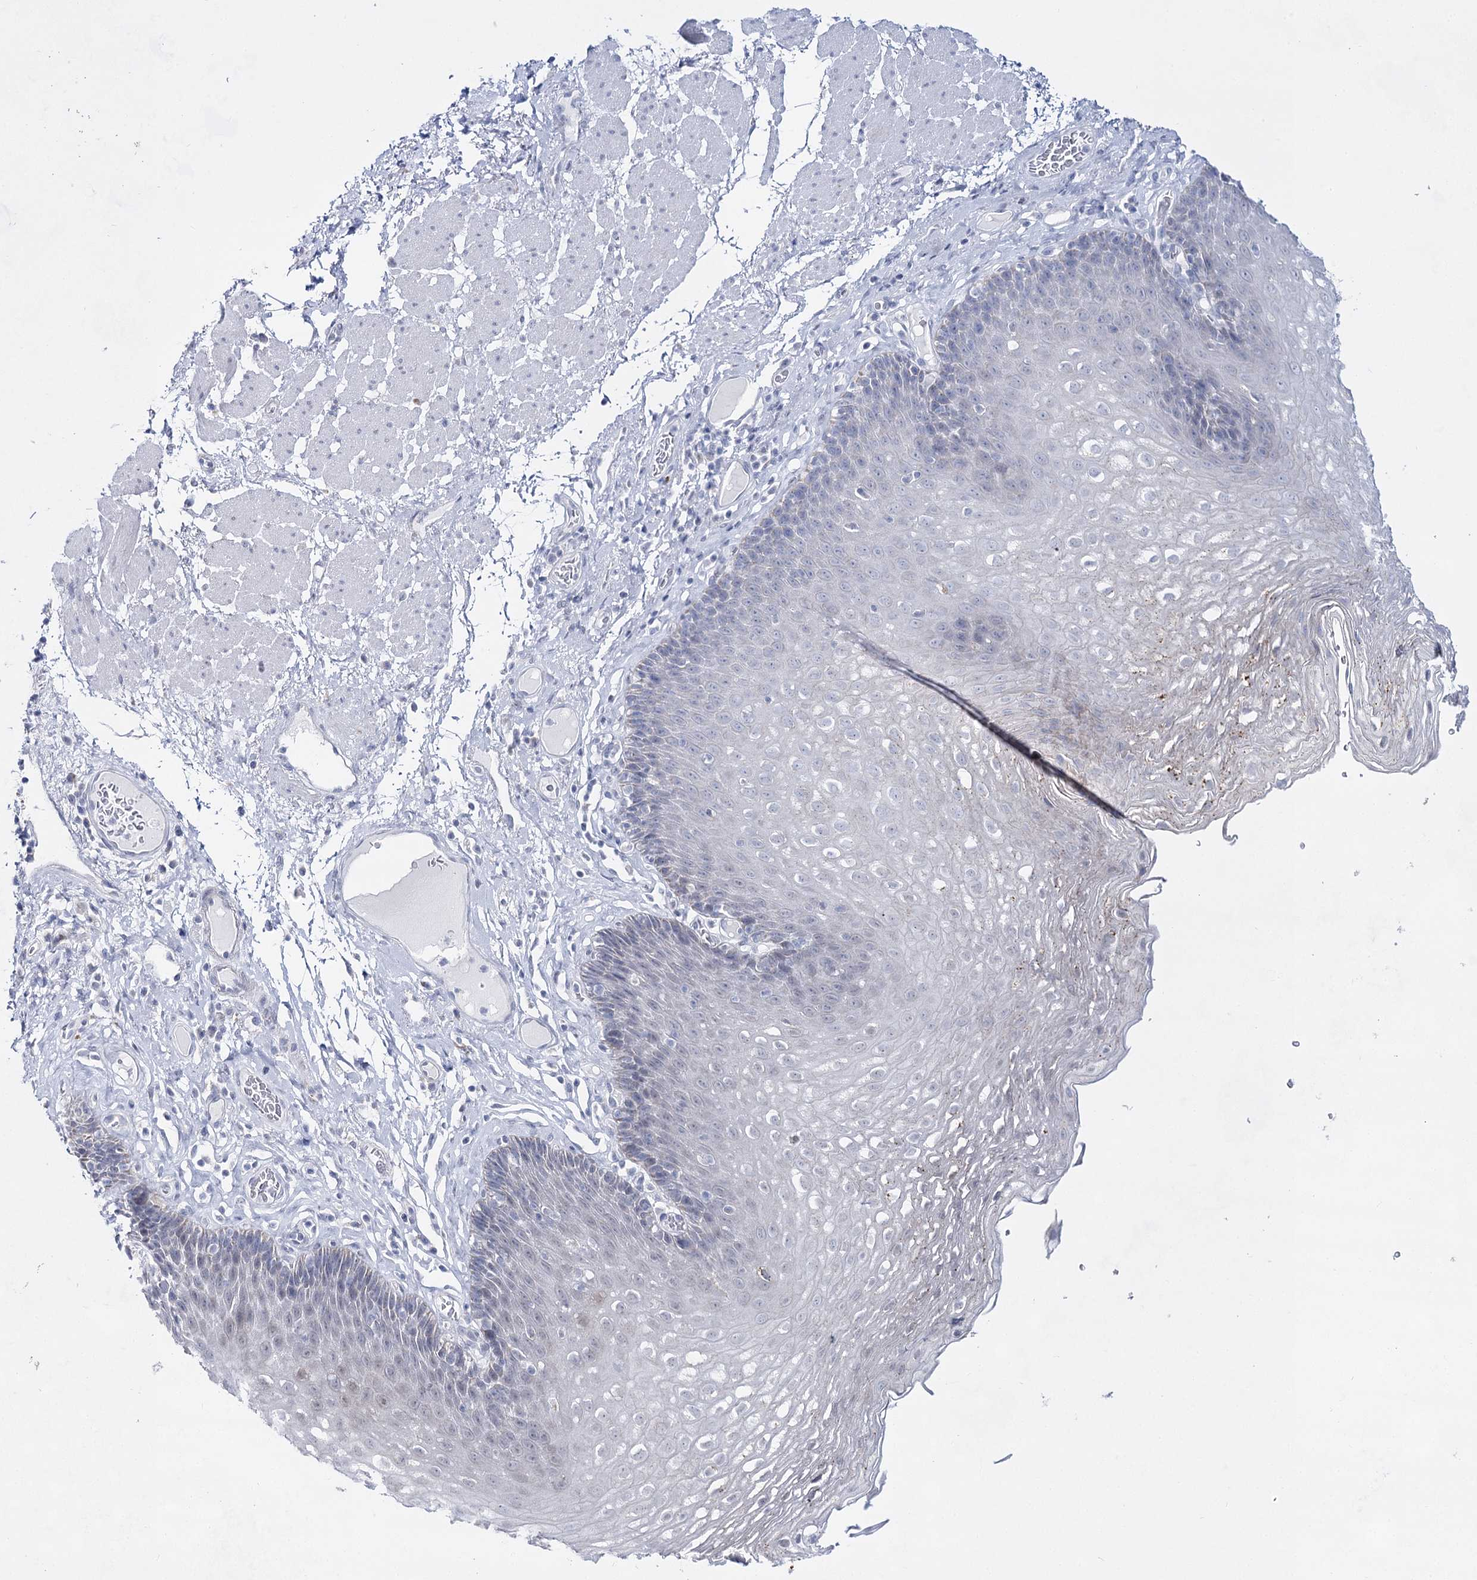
{"staining": {"intensity": "negative", "quantity": "none", "location": "none"}, "tissue": "esophagus", "cell_type": "Squamous epithelial cells", "image_type": "normal", "snomed": [{"axis": "morphology", "description": "Normal tissue, NOS"}, {"axis": "topography", "description": "Esophagus"}], "caption": "Immunohistochemistry image of normal esophagus: human esophagus stained with DAB (3,3'-diaminobenzidine) displays no significant protein expression in squamous epithelial cells.", "gene": "BPHL", "patient": {"sex": "female", "age": 66}}